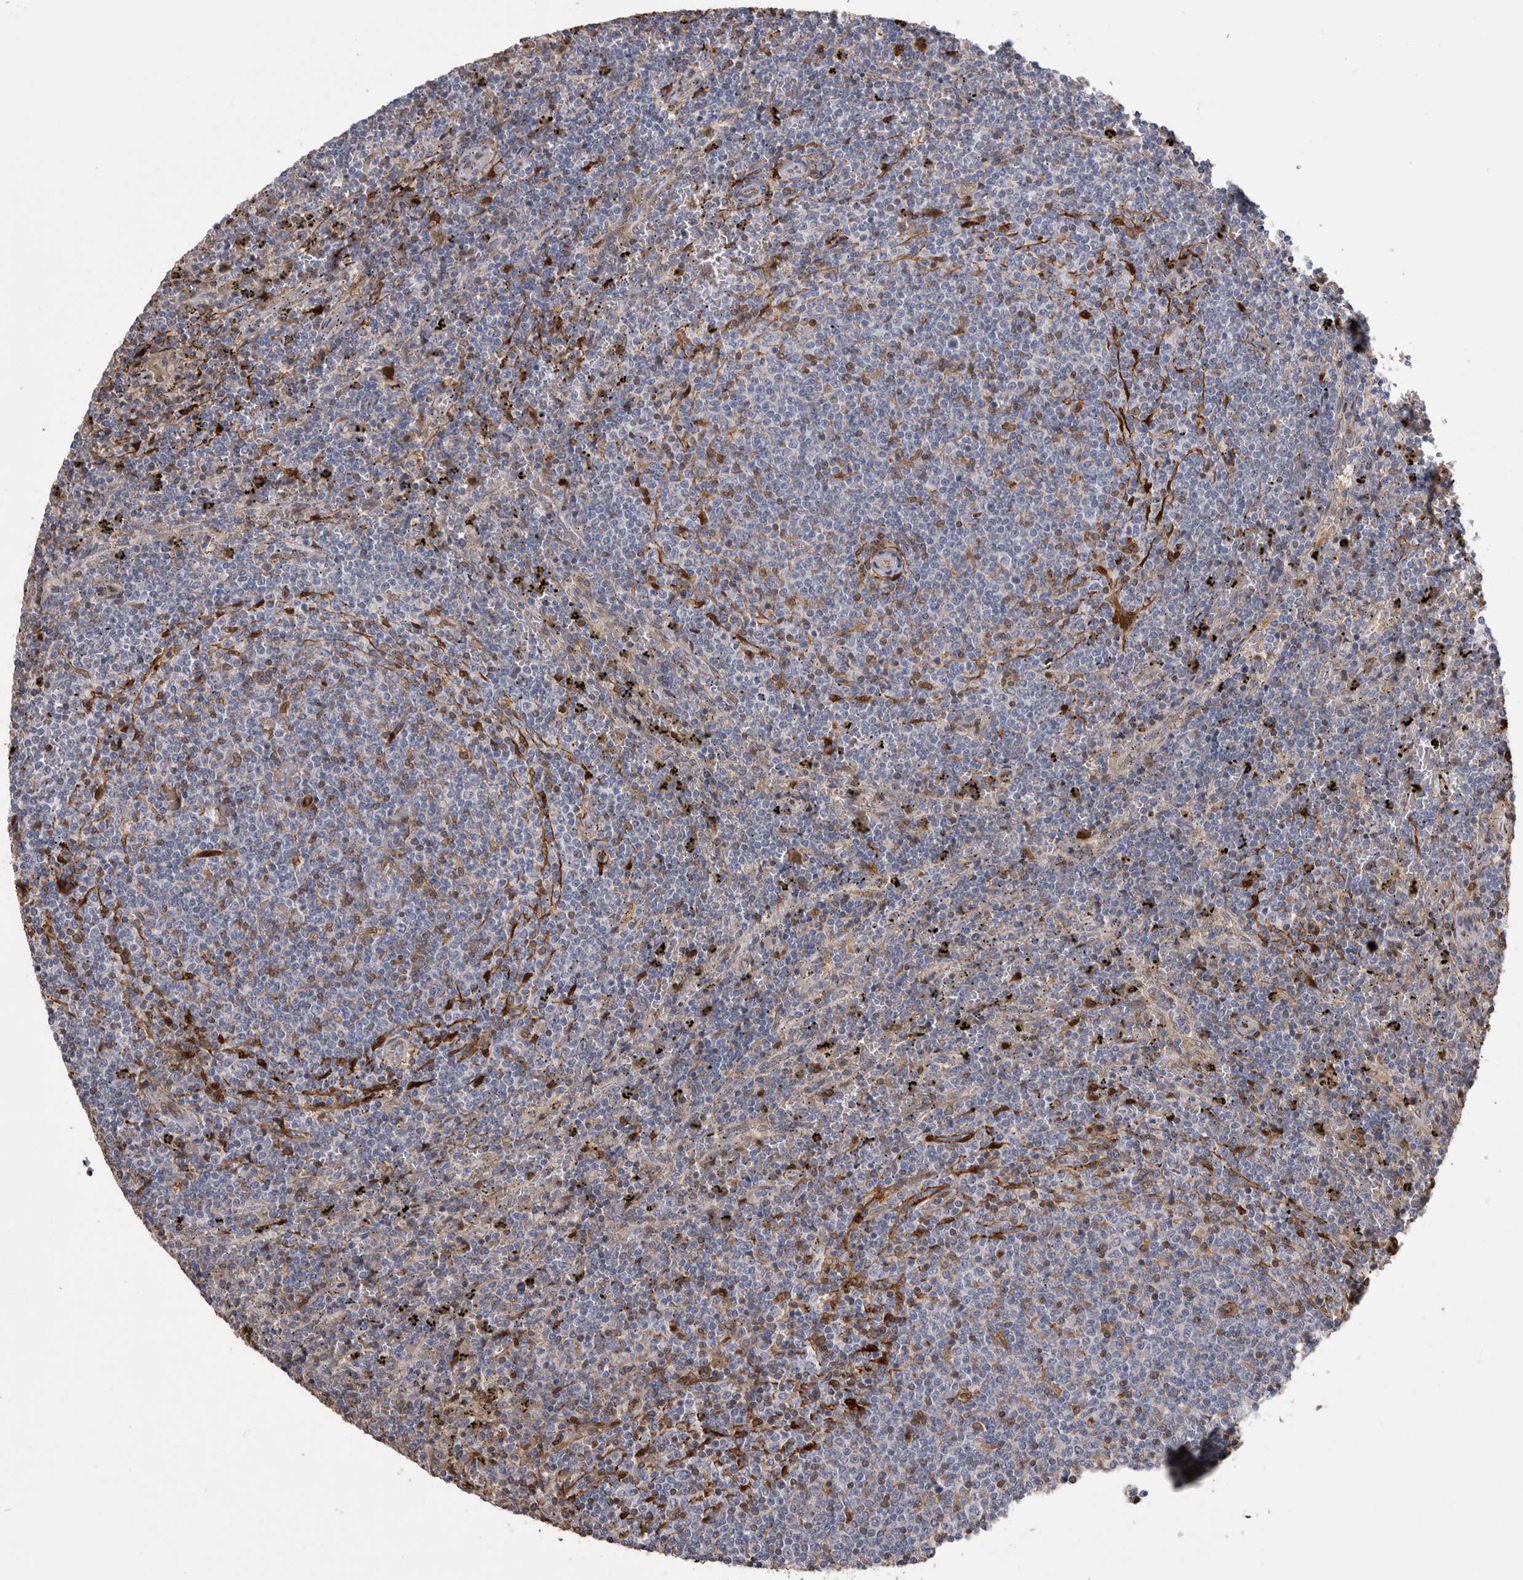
{"staining": {"intensity": "negative", "quantity": "none", "location": "none"}, "tissue": "lymphoma", "cell_type": "Tumor cells", "image_type": "cancer", "snomed": [{"axis": "morphology", "description": "Malignant lymphoma, non-Hodgkin's type, Low grade"}, {"axis": "topography", "description": "Spleen"}], "caption": "Immunohistochemical staining of human malignant lymphoma, non-Hodgkin's type (low-grade) exhibits no significant staining in tumor cells.", "gene": "LXN", "patient": {"sex": "female", "age": 50}}